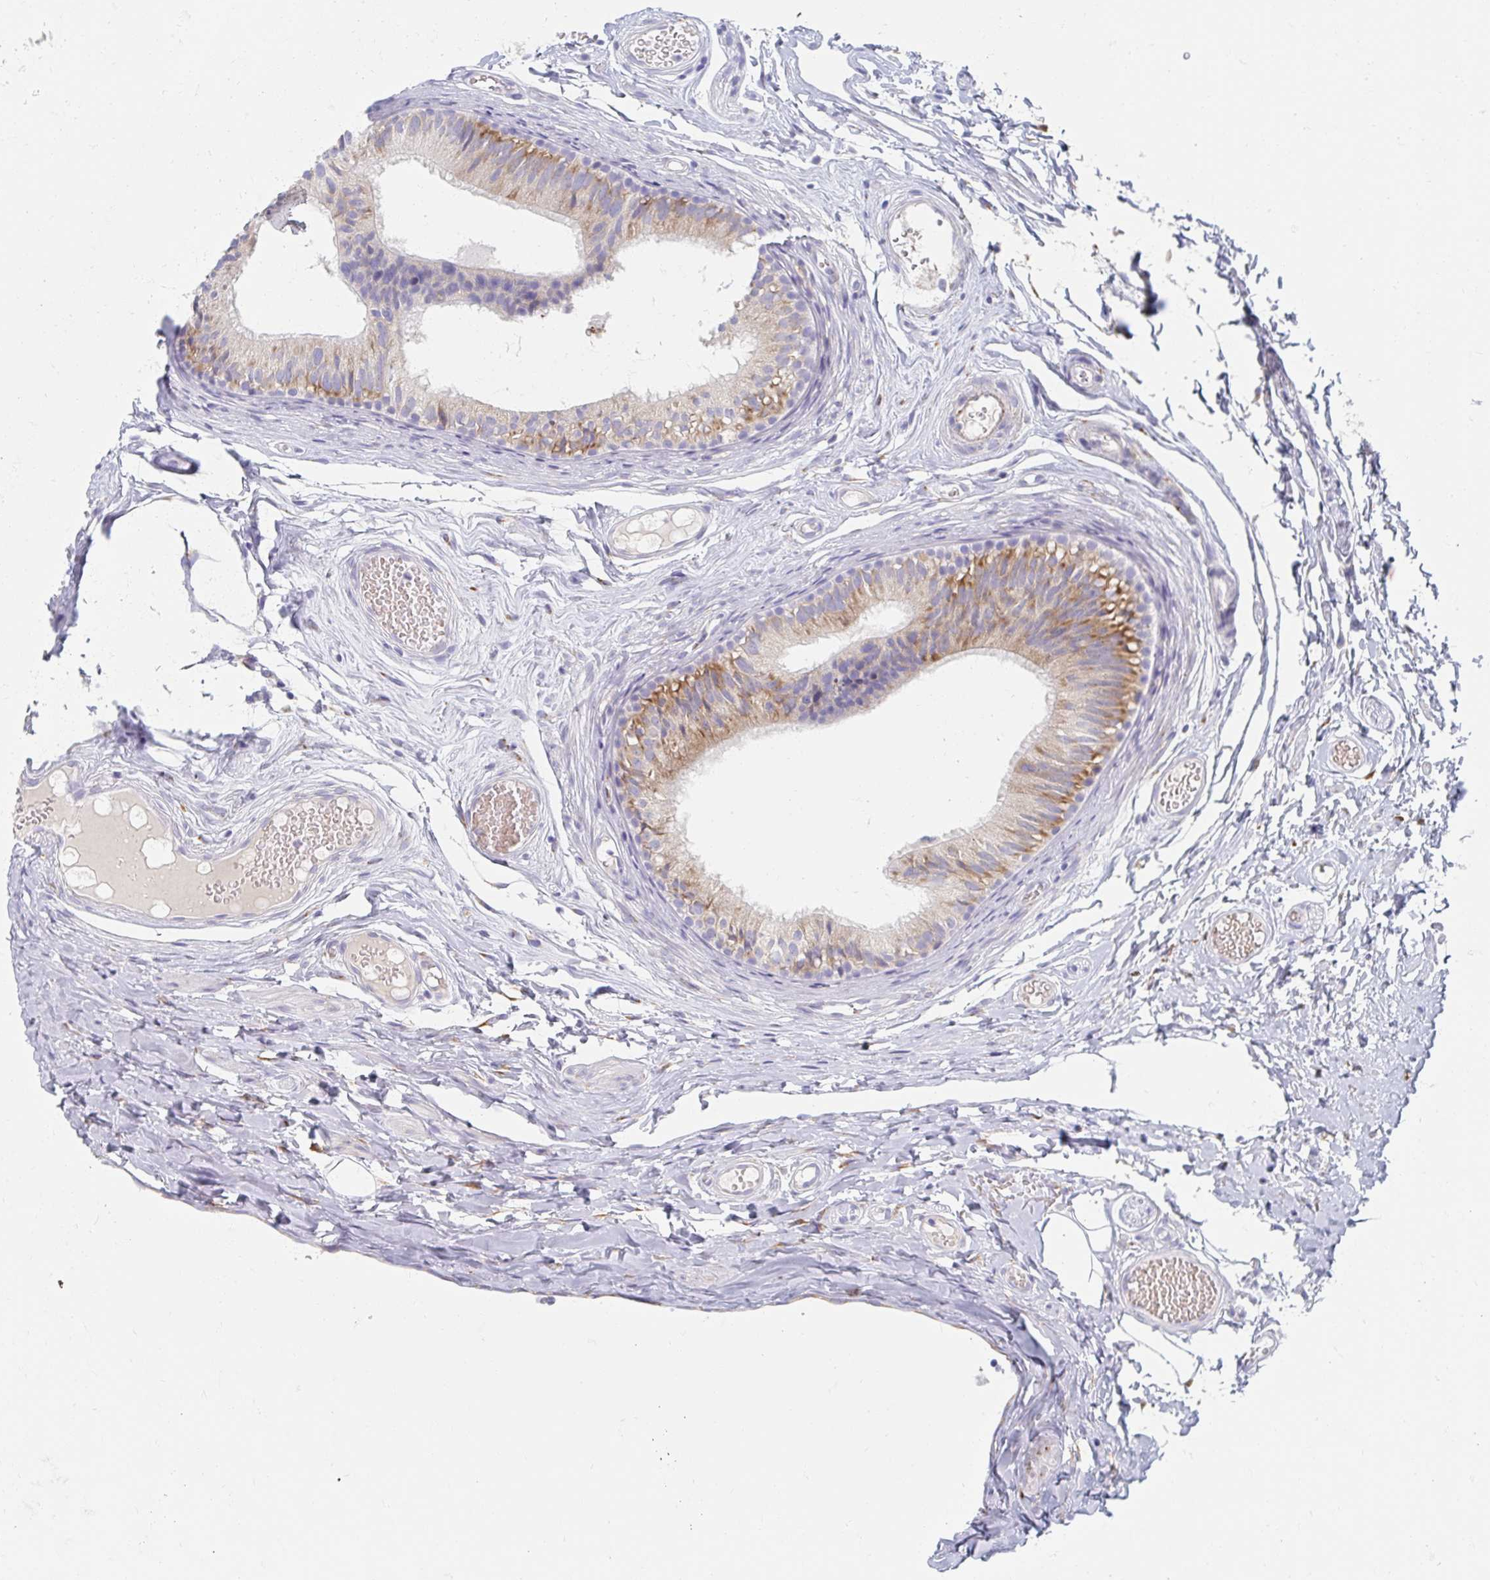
{"staining": {"intensity": "moderate", "quantity": "25%-75%", "location": "cytoplasmic/membranous"}, "tissue": "epididymis", "cell_type": "Glandular cells", "image_type": "normal", "snomed": [{"axis": "morphology", "description": "Normal tissue, NOS"}, {"axis": "morphology", "description": "Seminoma, NOS"}, {"axis": "topography", "description": "Testis"}, {"axis": "topography", "description": "Epididymis"}], "caption": "High-power microscopy captured an IHC micrograph of normal epididymis, revealing moderate cytoplasmic/membranous positivity in about 25%-75% of glandular cells. (DAB IHC, brown staining for protein, blue staining for nuclei).", "gene": "MYLK2", "patient": {"sex": "male", "age": 34}}